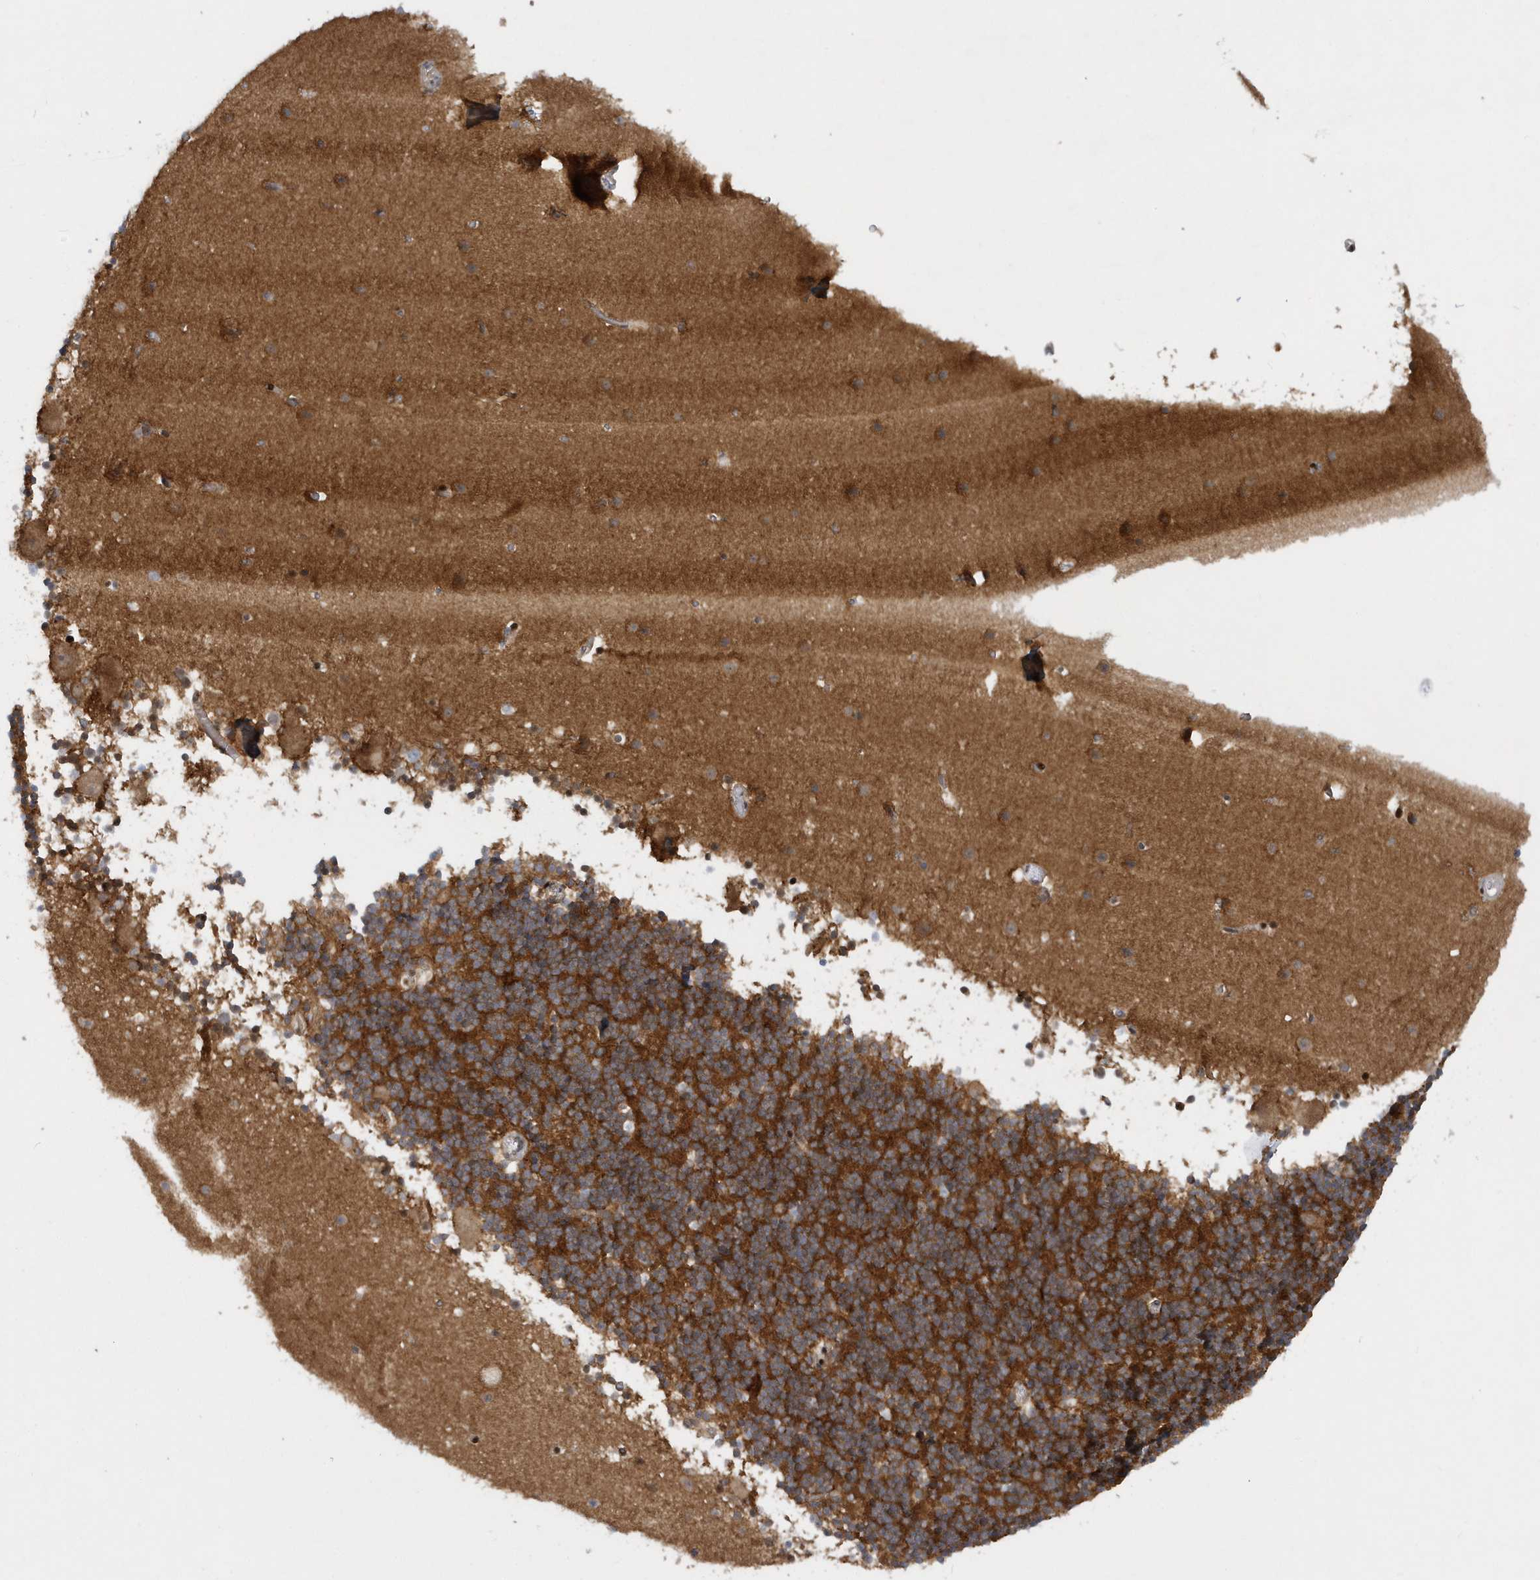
{"staining": {"intensity": "moderate", "quantity": "25%-75%", "location": "cytoplasmic/membranous"}, "tissue": "cerebellum", "cell_type": "Cells in granular layer", "image_type": "normal", "snomed": [{"axis": "morphology", "description": "Normal tissue, NOS"}, {"axis": "topography", "description": "Cerebellum"}], "caption": "Brown immunohistochemical staining in unremarkable human cerebellum demonstrates moderate cytoplasmic/membranous positivity in about 25%-75% of cells in granular layer. Using DAB (3,3'-diaminobenzidine) (brown) and hematoxylin (blue) stains, captured at high magnification using brightfield microscopy.", "gene": "ATG4A", "patient": {"sex": "male", "age": 57}}